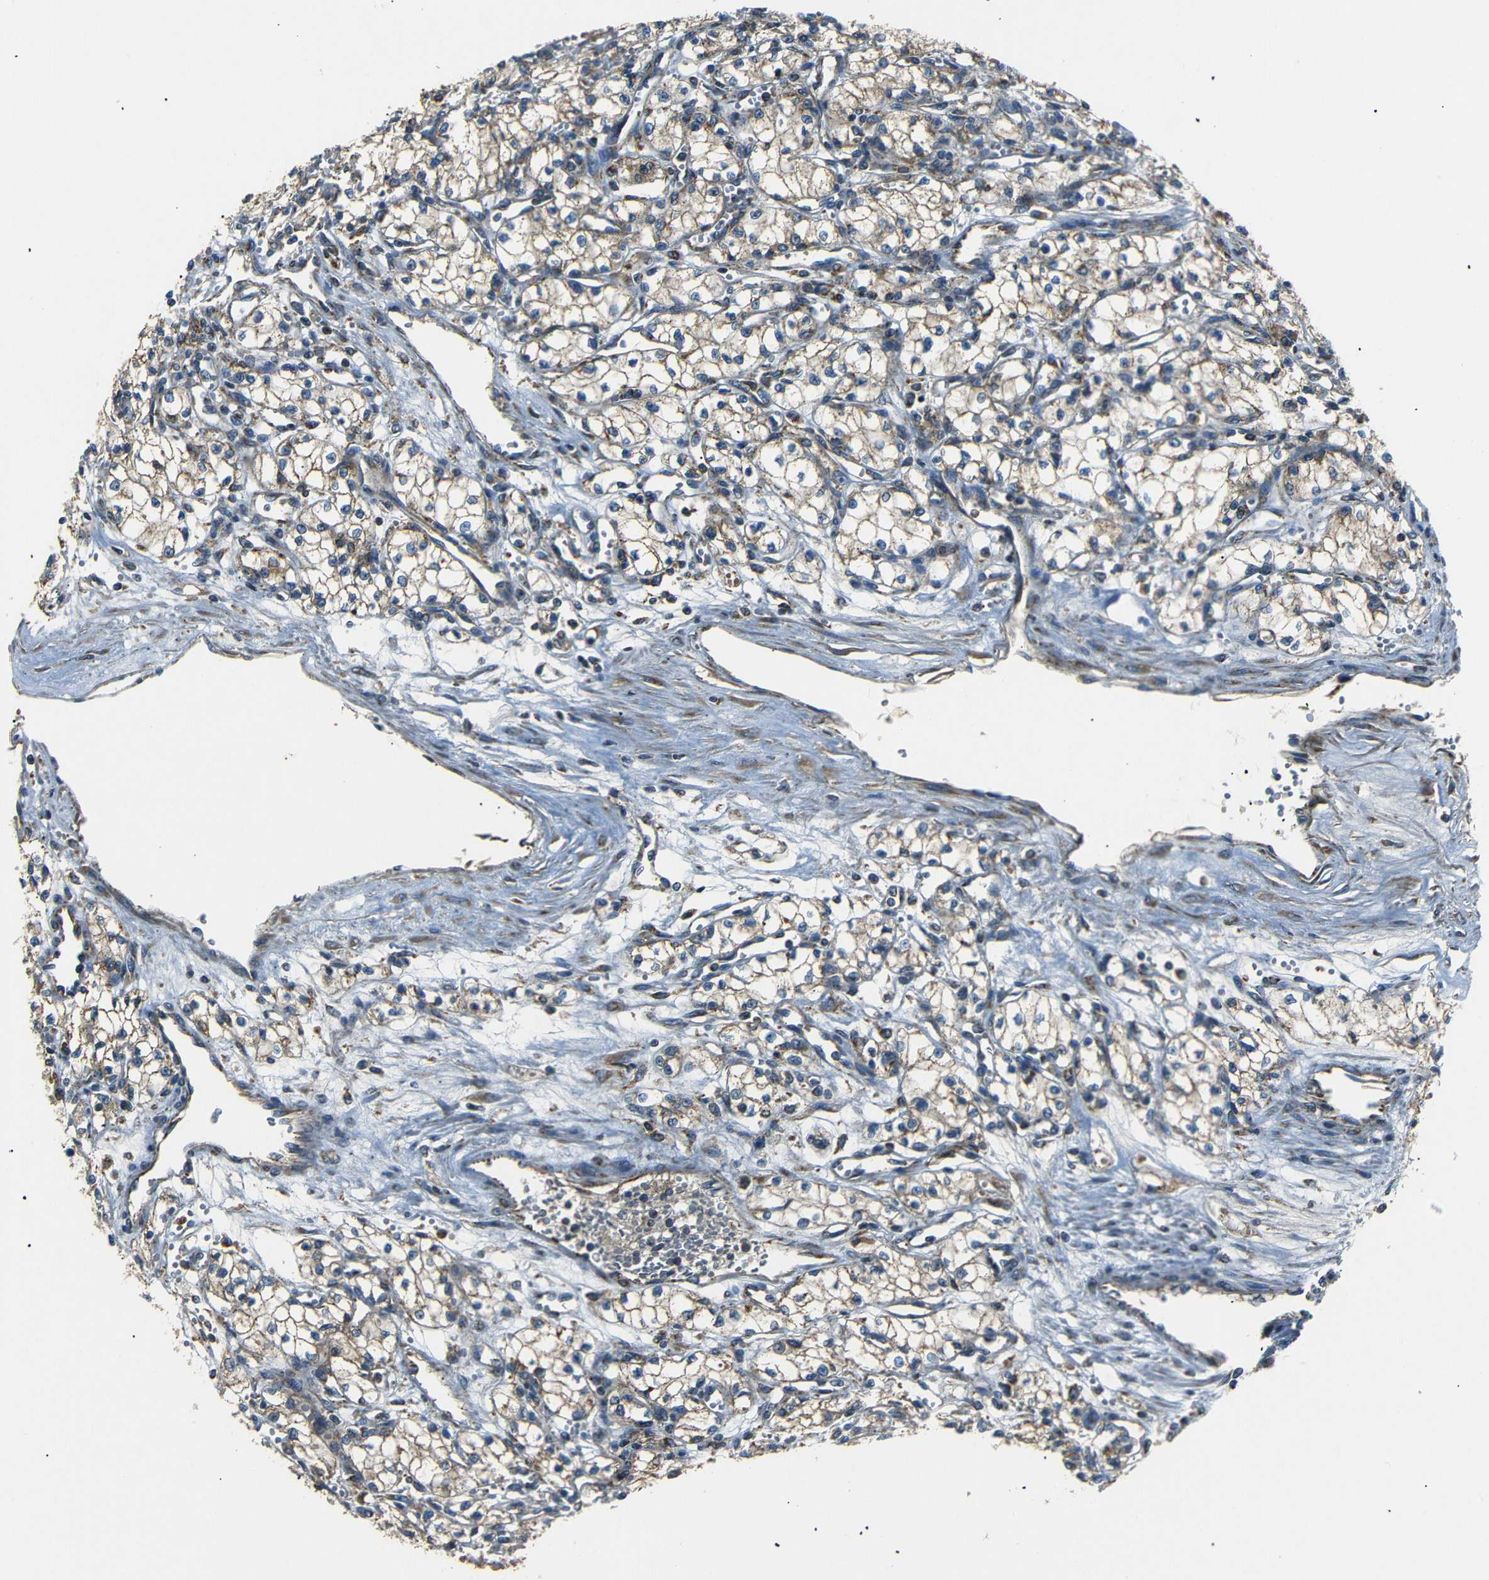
{"staining": {"intensity": "weak", "quantity": "25%-75%", "location": "cytoplasmic/membranous"}, "tissue": "renal cancer", "cell_type": "Tumor cells", "image_type": "cancer", "snomed": [{"axis": "morphology", "description": "Normal tissue, NOS"}, {"axis": "morphology", "description": "Adenocarcinoma, NOS"}, {"axis": "topography", "description": "Kidney"}], "caption": "Protein expression analysis of renal cancer (adenocarcinoma) demonstrates weak cytoplasmic/membranous staining in approximately 25%-75% of tumor cells.", "gene": "NETO2", "patient": {"sex": "male", "age": 59}}